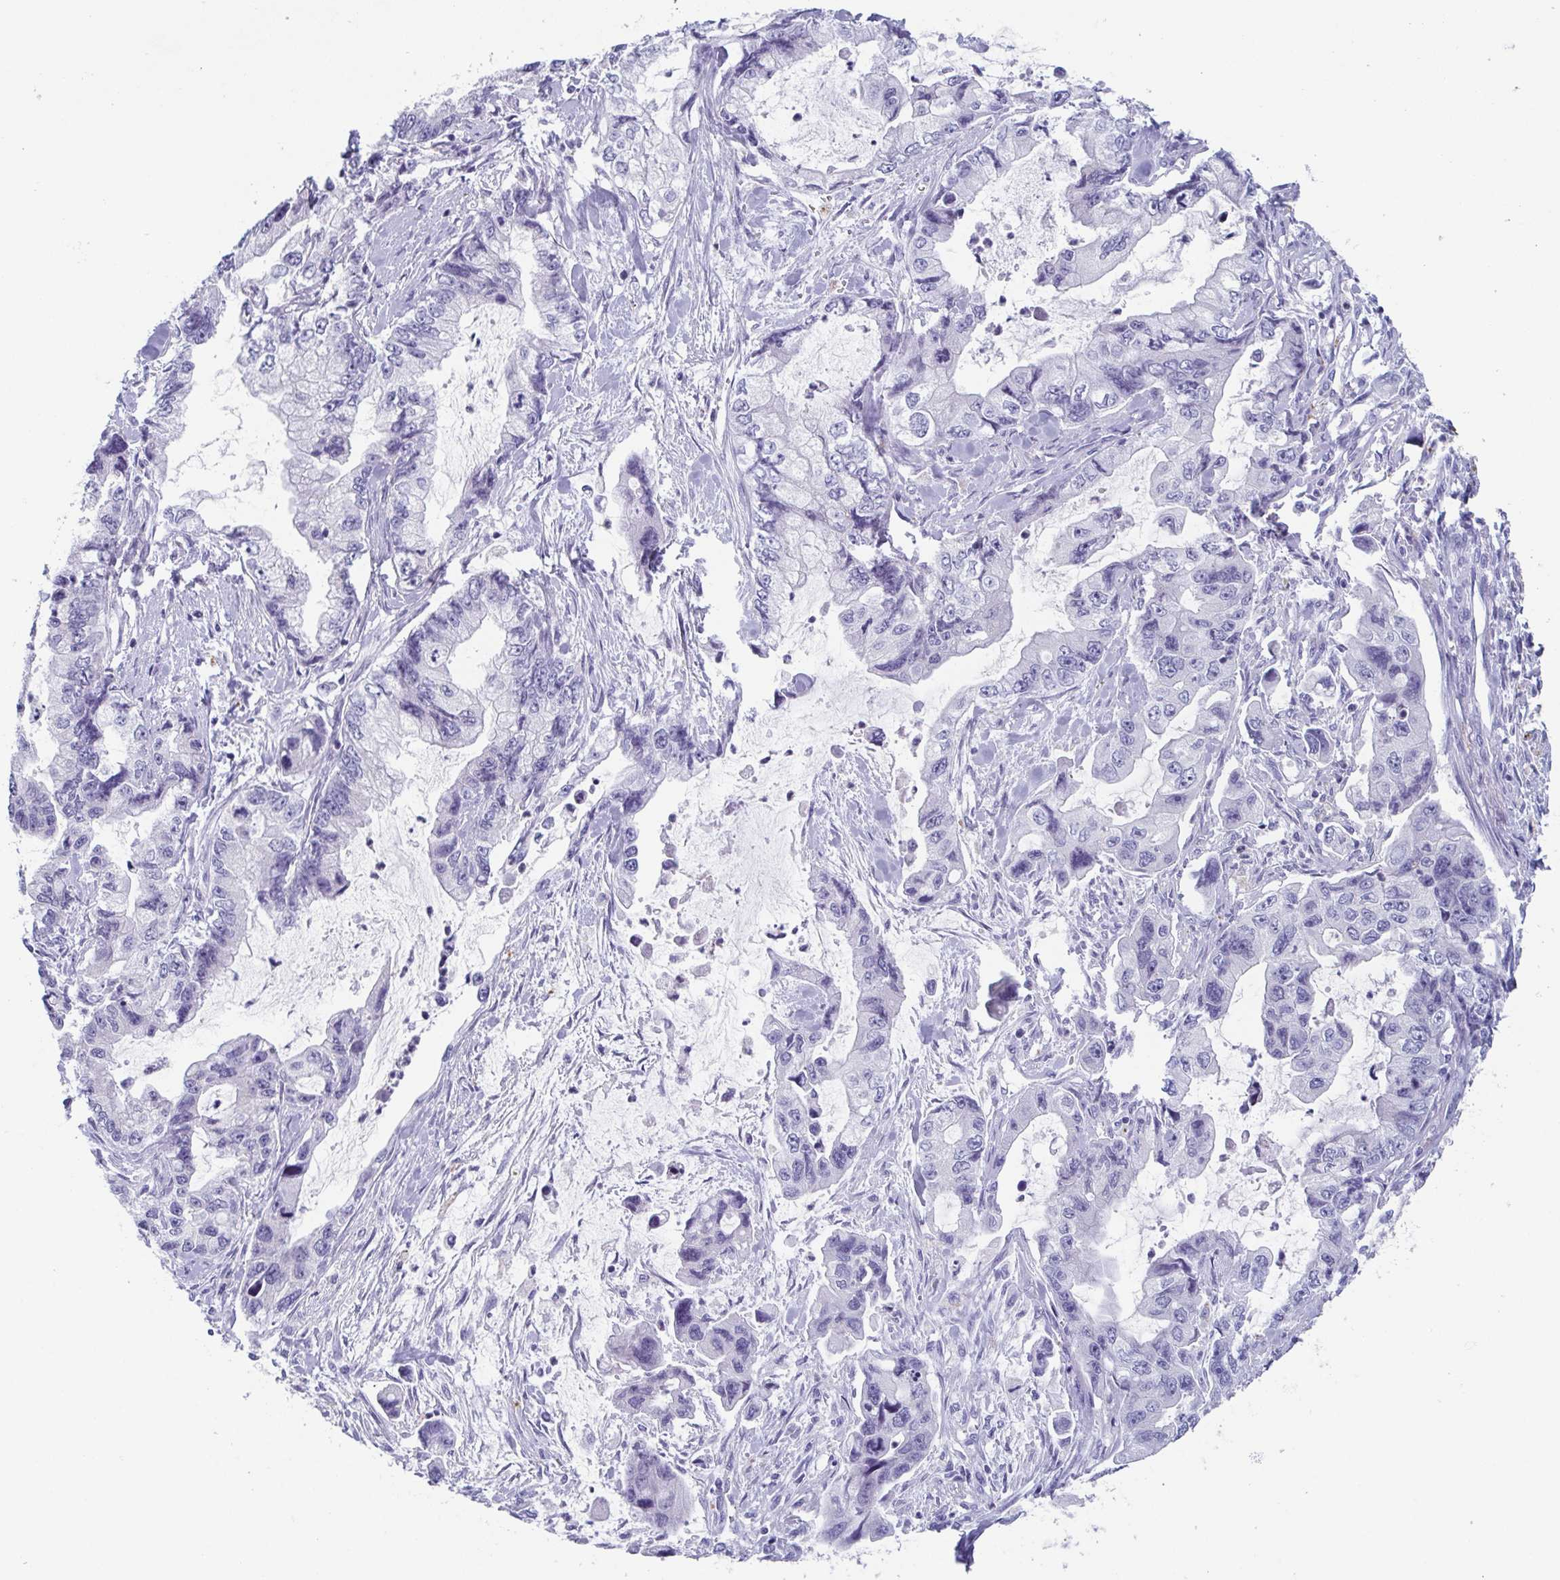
{"staining": {"intensity": "negative", "quantity": "none", "location": "none"}, "tissue": "stomach cancer", "cell_type": "Tumor cells", "image_type": "cancer", "snomed": [{"axis": "morphology", "description": "Adenocarcinoma, NOS"}, {"axis": "topography", "description": "Pancreas"}, {"axis": "topography", "description": "Stomach, upper"}, {"axis": "topography", "description": "Stomach"}], "caption": "Immunohistochemical staining of stomach cancer (adenocarcinoma) displays no significant positivity in tumor cells.", "gene": "LYRM2", "patient": {"sex": "male", "age": 77}}